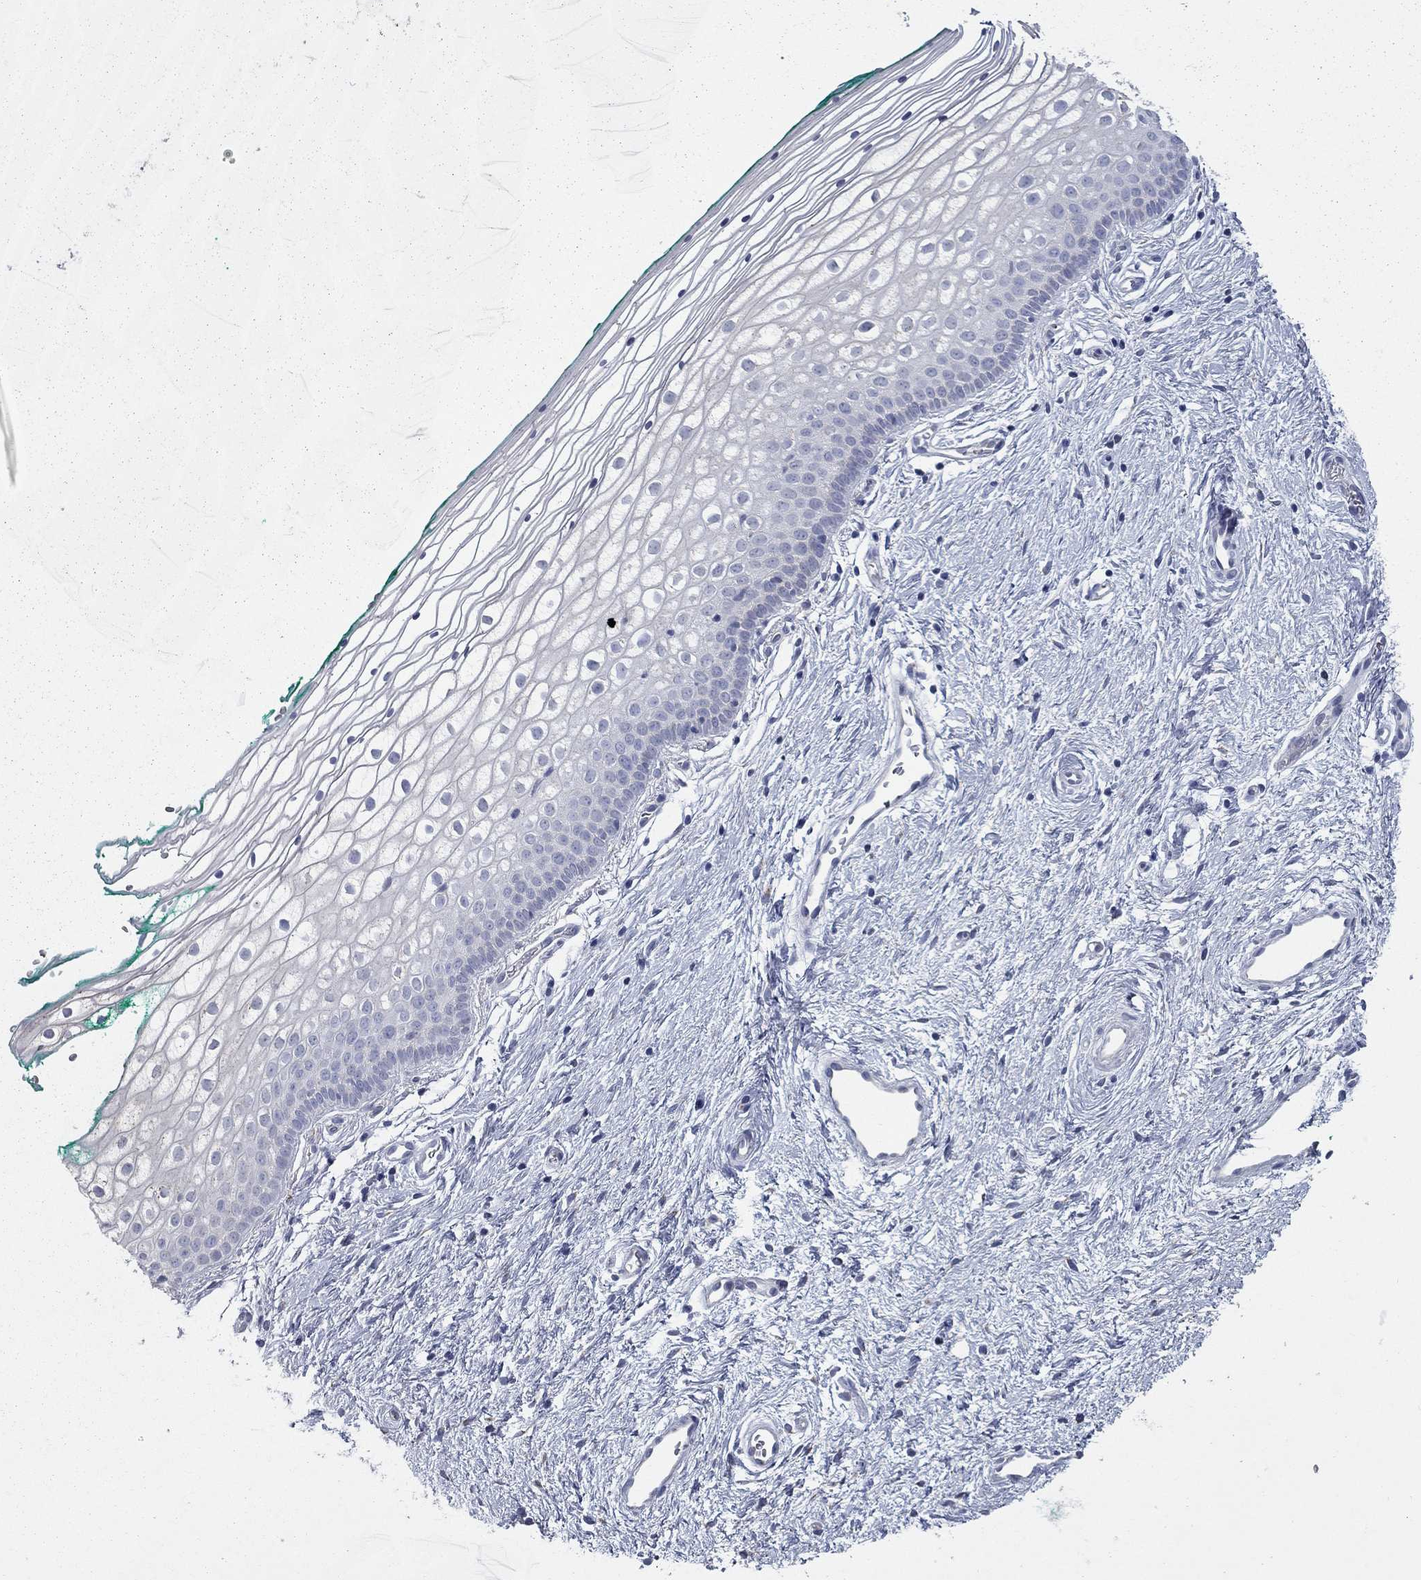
{"staining": {"intensity": "negative", "quantity": "none", "location": "none"}, "tissue": "vagina", "cell_type": "Squamous epithelial cells", "image_type": "normal", "snomed": [{"axis": "morphology", "description": "Normal tissue, NOS"}, {"axis": "topography", "description": "Vagina"}], "caption": "Vagina was stained to show a protein in brown. There is no significant staining in squamous epithelial cells. The staining was performed using DAB (3,3'-diaminobenzidine) to visualize the protein expression in brown, while the nuclei were stained in blue with hematoxylin (Magnification: 20x).", "gene": "TAC1", "patient": {"sex": "female", "age": 36}}